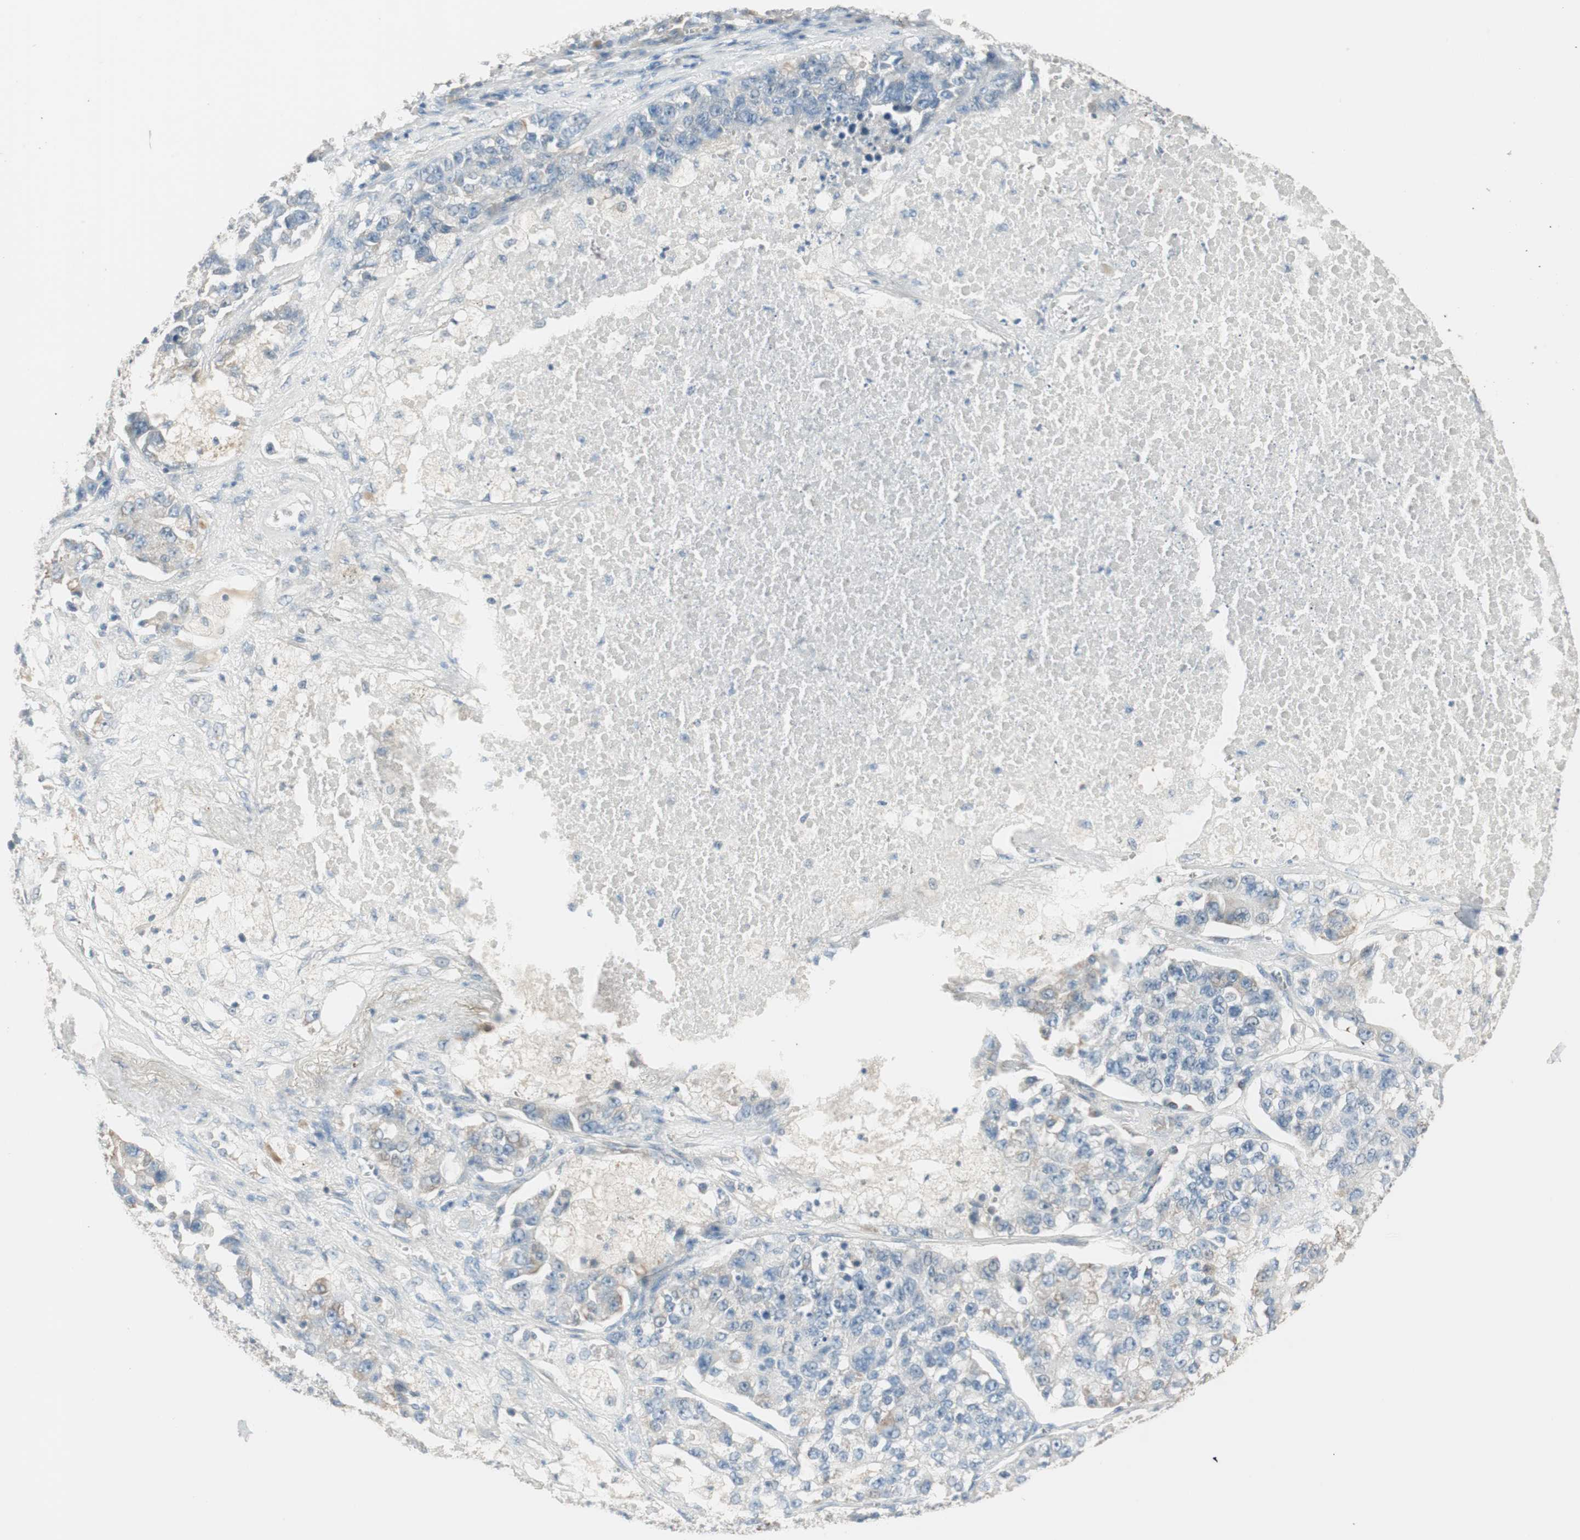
{"staining": {"intensity": "negative", "quantity": "none", "location": "none"}, "tissue": "lung cancer", "cell_type": "Tumor cells", "image_type": "cancer", "snomed": [{"axis": "morphology", "description": "Adenocarcinoma, NOS"}, {"axis": "topography", "description": "Lung"}], "caption": "Immunohistochemical staining of lung cancer exhibits no significant positivity in tumor cells.", "gene": "KHK", "patient": {"sex": "male", "age": 49}}